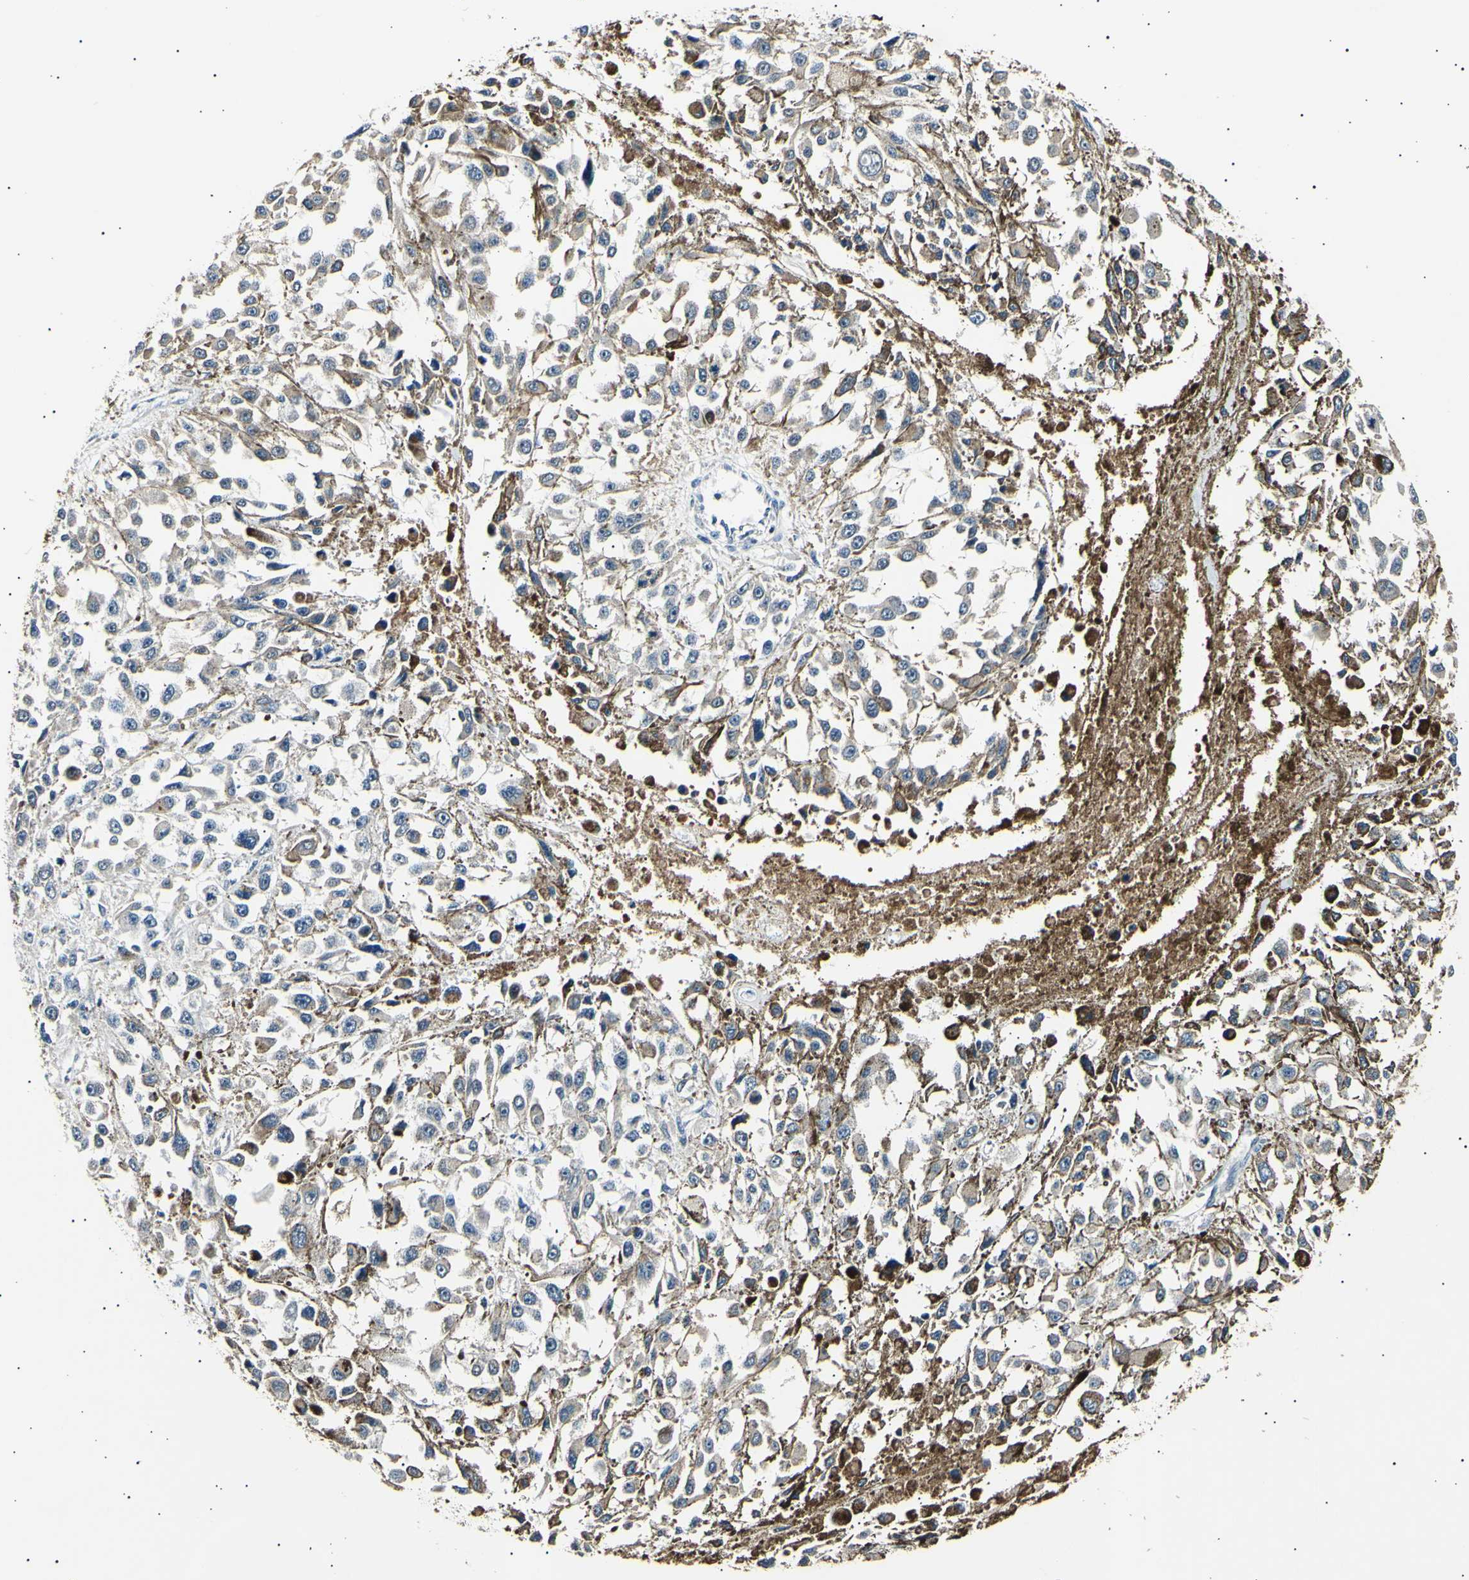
{"staining": {"intensity": "weak", "quantity": ">75%", "location": "cytoplasmic/membranous"}, "tissue": "melanoma", "cell_type": "Tumor cells", "image_type": "cancer", "snomed": [{"axis": "morphology", "description": "Malignant melanoma, Metastatic site"}, {"axis": "topography", "description": "Lymph node"}], "caption": "High-magnification brightfield microscopy of malignant melanoma (metastatic site) stained with DAB (brown) and counterstained with hematoxylin (blue). tumor cells exhibit weak cytoplasmic/membranous staining is identified in approximately>75% of cells.", "gene": "ITGA6", "patient": {"sex": "male", "age": 59}}